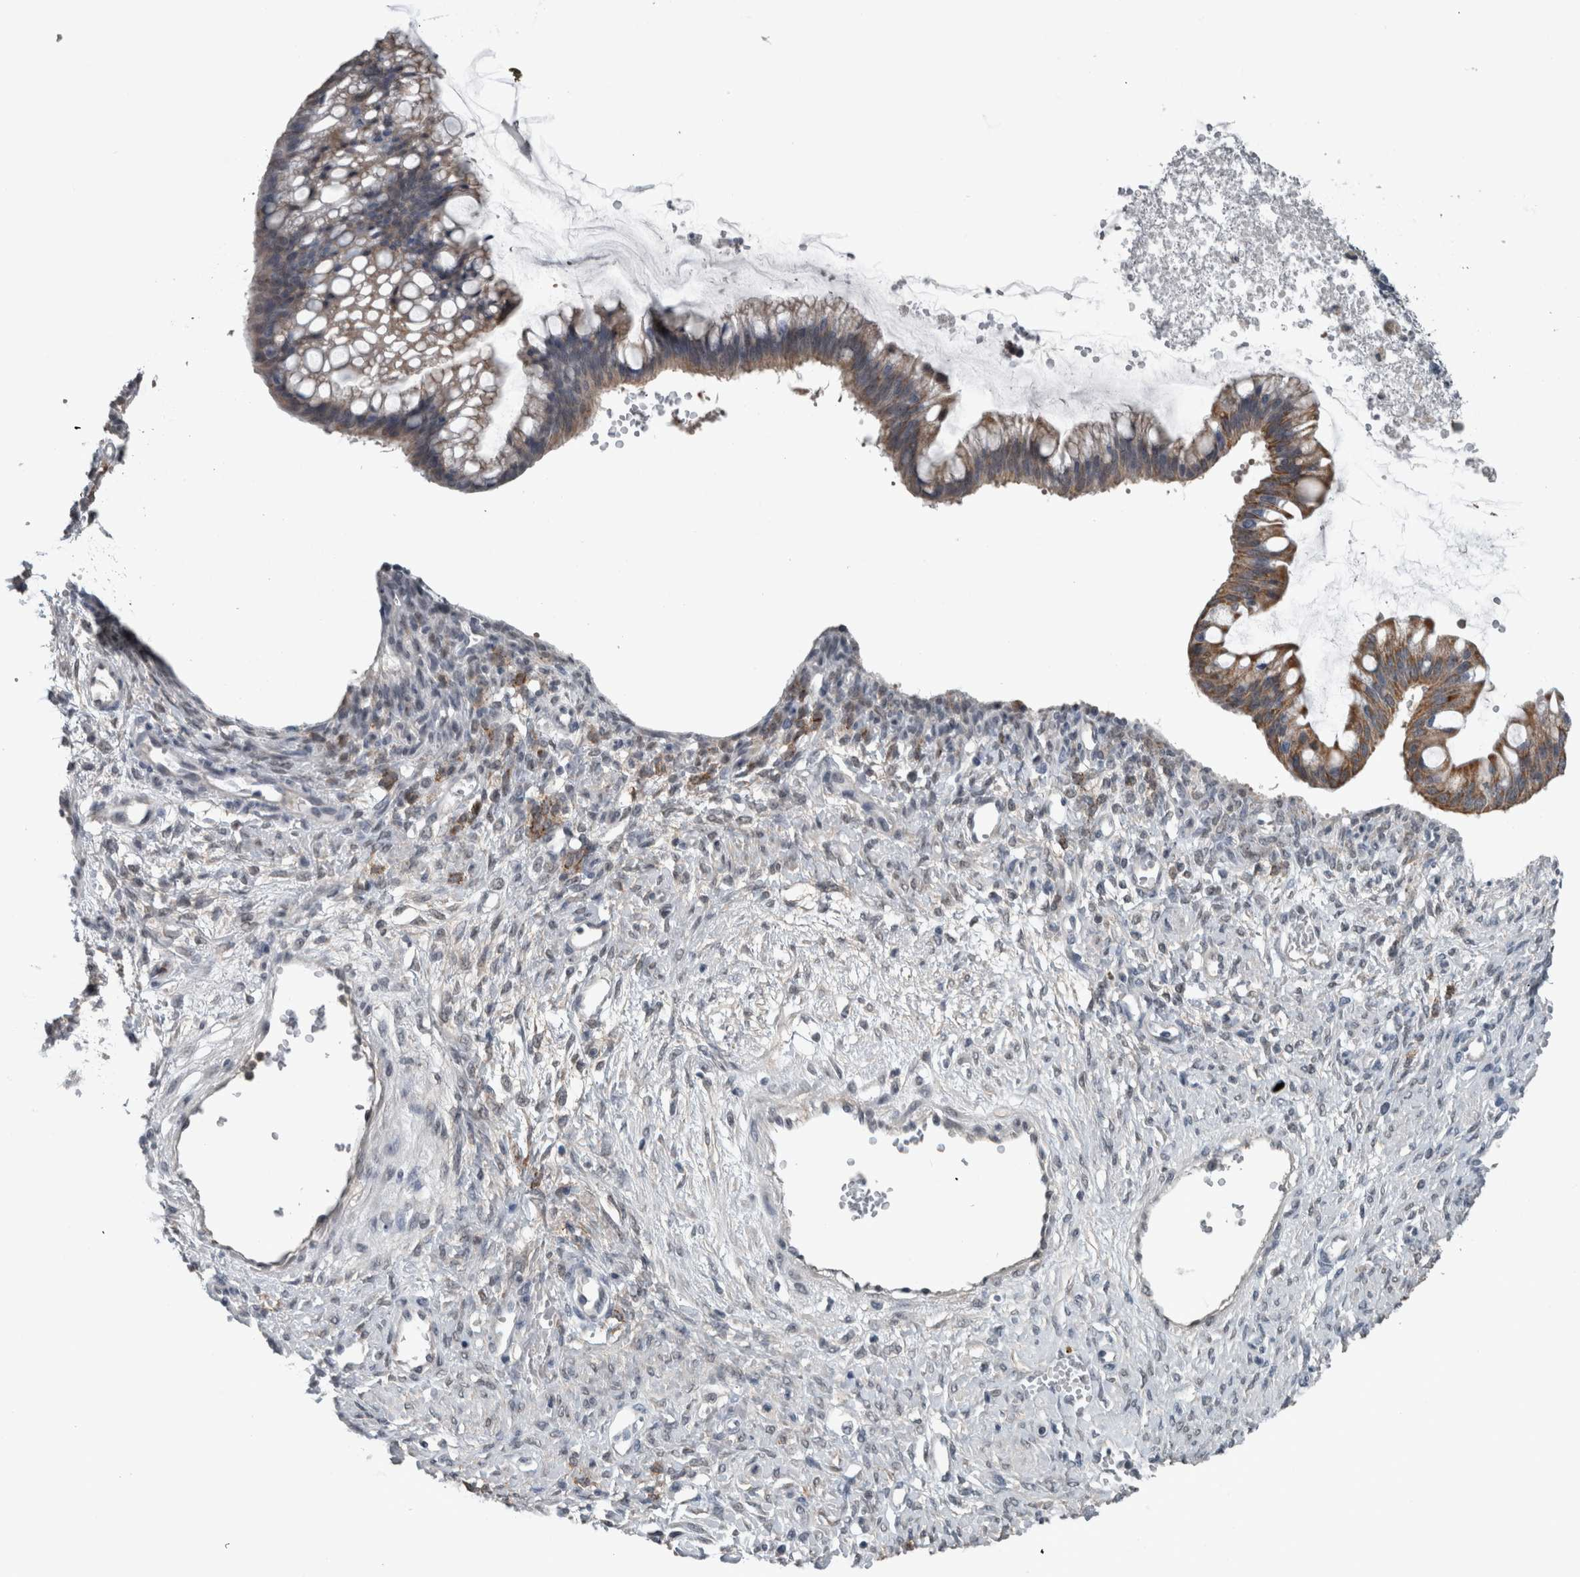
{"staining": {"intensity": "moderate", "quantity": ">75%", "location": "cytoplasmic/membranous"}, "tissue": "ovarian cancer", "cell_type": "Tumor cells", "image_type": "cancer", "snomed": [{"axis": "morphology", "description": "Cystadenocarcinoma, mucinous, NOS"}, {"axis": "topography", "description": "Ovary"}], "caption": "This is an image of immunohistochemistry (IHC) staining of mucinous cystadenocarcinoma (ovarian), which shows moderate expression in the cytoplasmic/membranous of tumor cells.", "gene": "ACSF2", "patient": {"sex": "female", "age": 73}}